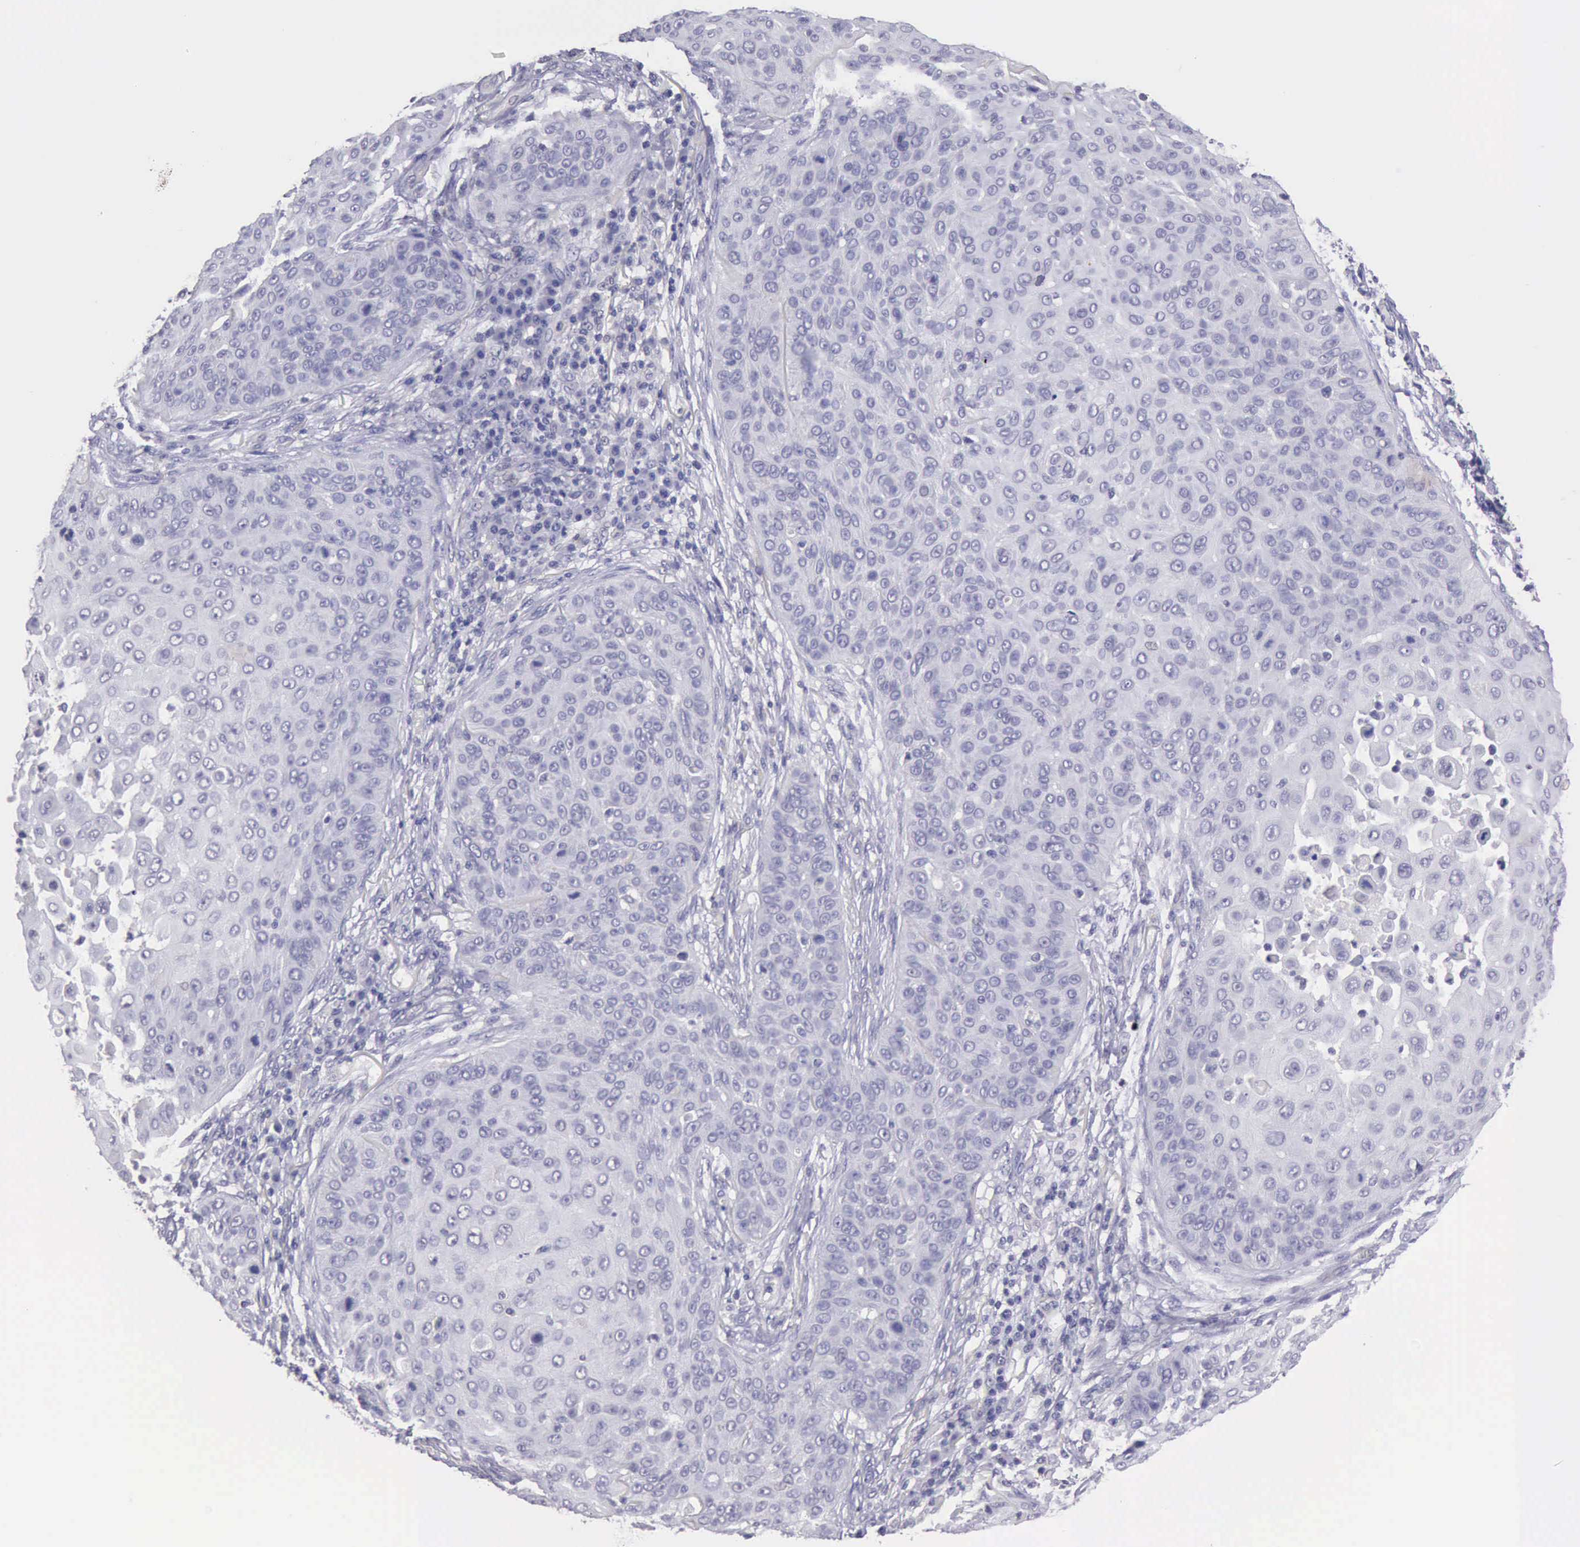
{"staining": {"intensity": "negative", "quantity": "none", "location": "none"}, "tissue": "skin cancer", "cell_type": "Tumor cells", "image_type": "cancer", "snomed": [{"axis": "morphology", "description": "Squamous cell carcinoma, NOS"}, {"axis": "topography", "description": "Skin"}], "caption": "Human skin cancer (squamous cell carcinoma) stained for a protein using immunohistochemistry (IHC) demonstrates no expression in tumor cells.", "gene": "KCND1", "patient": {"sex": "male", "age": 82}}